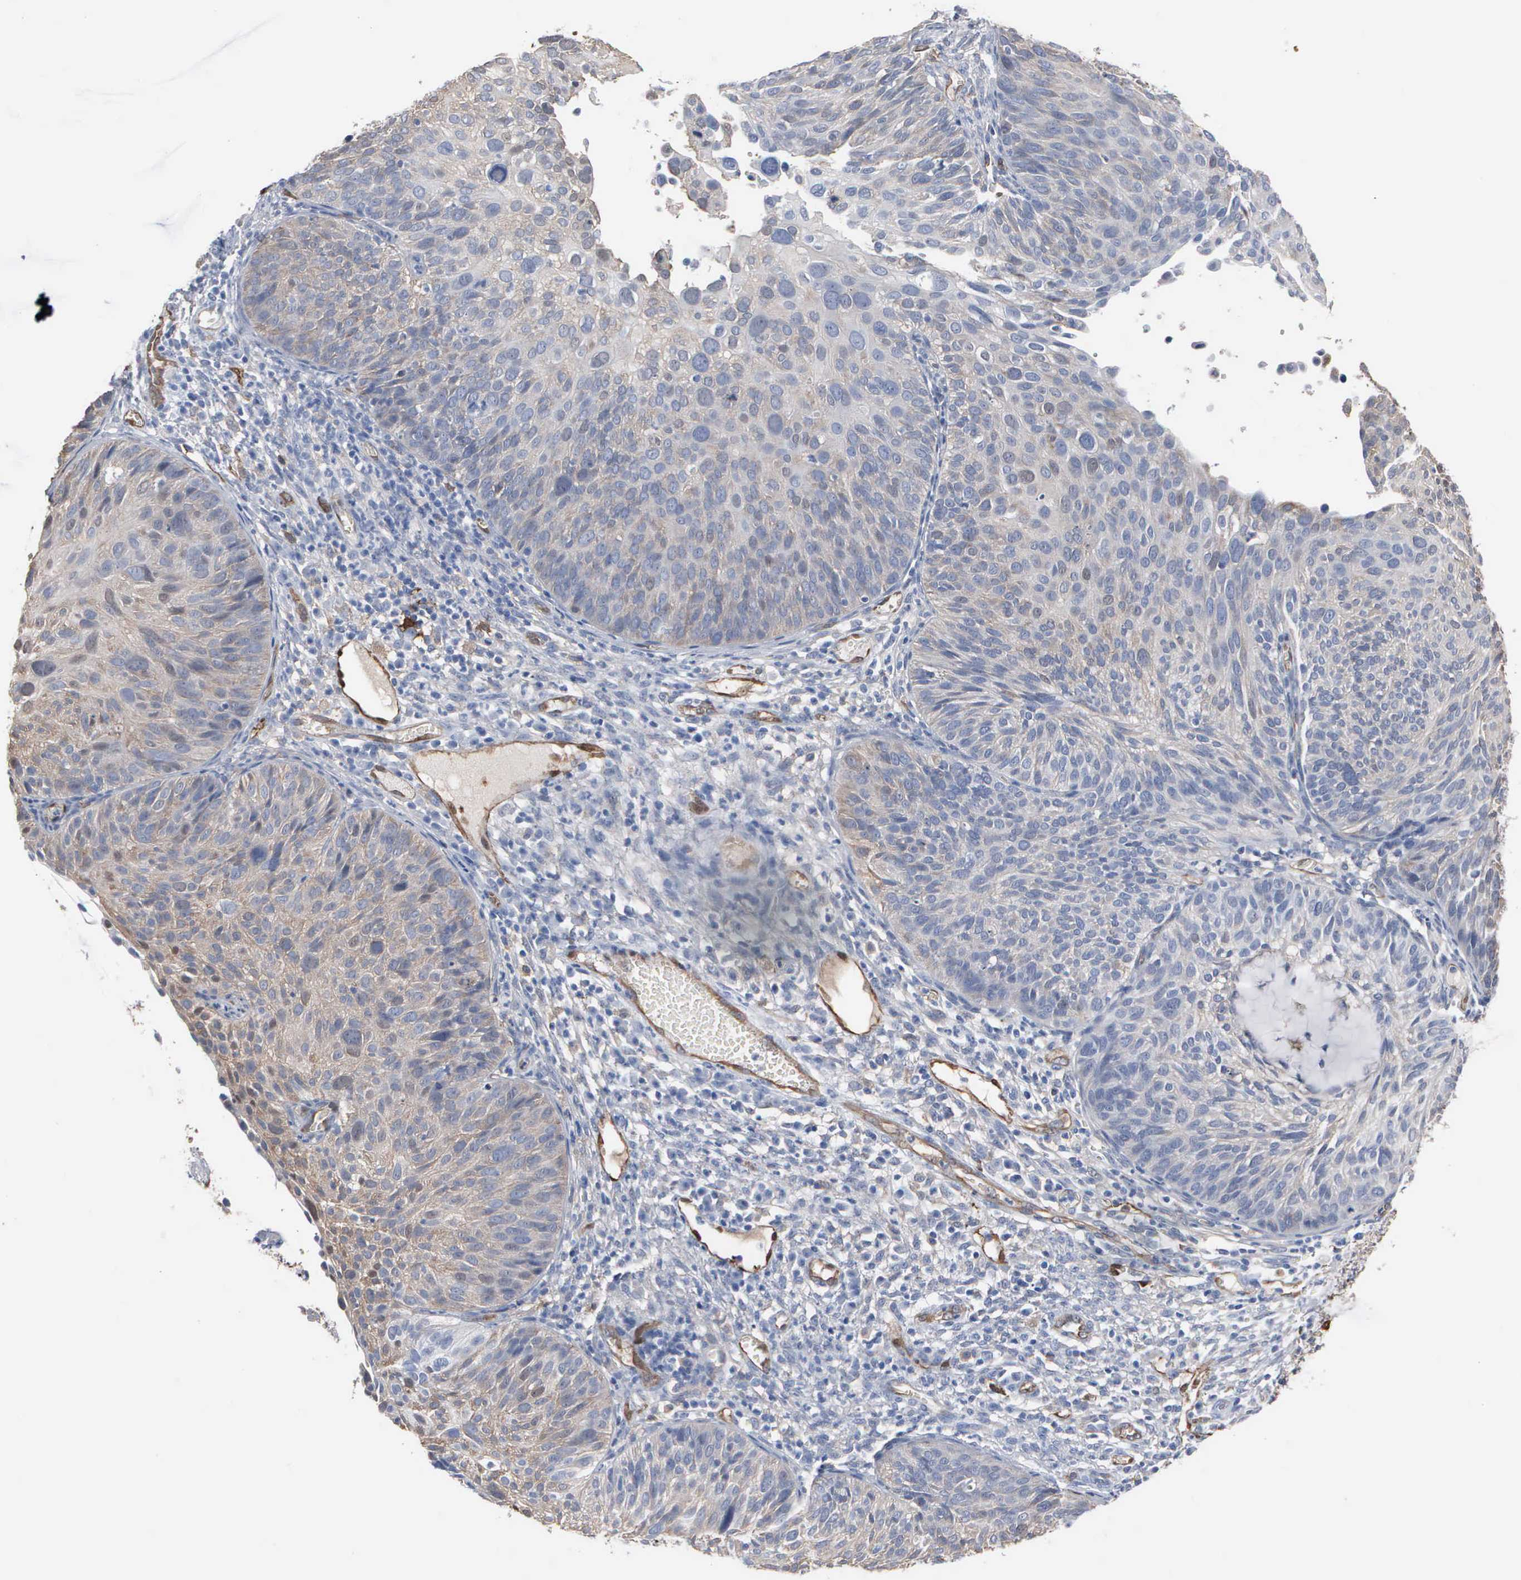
{"staining": {"intensity": "weak", "quantity": ">75%", "location": "cytoplasmic/membranous"}, "tissue": "cervical cancer", "cell_type": "Tumor cells", "image_type": "cancer", "snomed": [{"axis": "morphology", "description": "Squamous cell carcinoma, NOS"}, {"axis": "topography", "description": "Cervix"}], "caption": "A high-resolution image shows immunohistochemistry (IHC) staining of cervical squamous cell carcinoma, which reveals weak cytoplasmic/membranous positivity in approximately >75% of tumor cells. (Stains: DAB (3,3'-diaminobenzidine) in brown, nuclei in blue, Microscopy: brightfield microscopy at high magnification).", "gene": "FSCN1", "patient": {"sex": "female", "age": 36}}